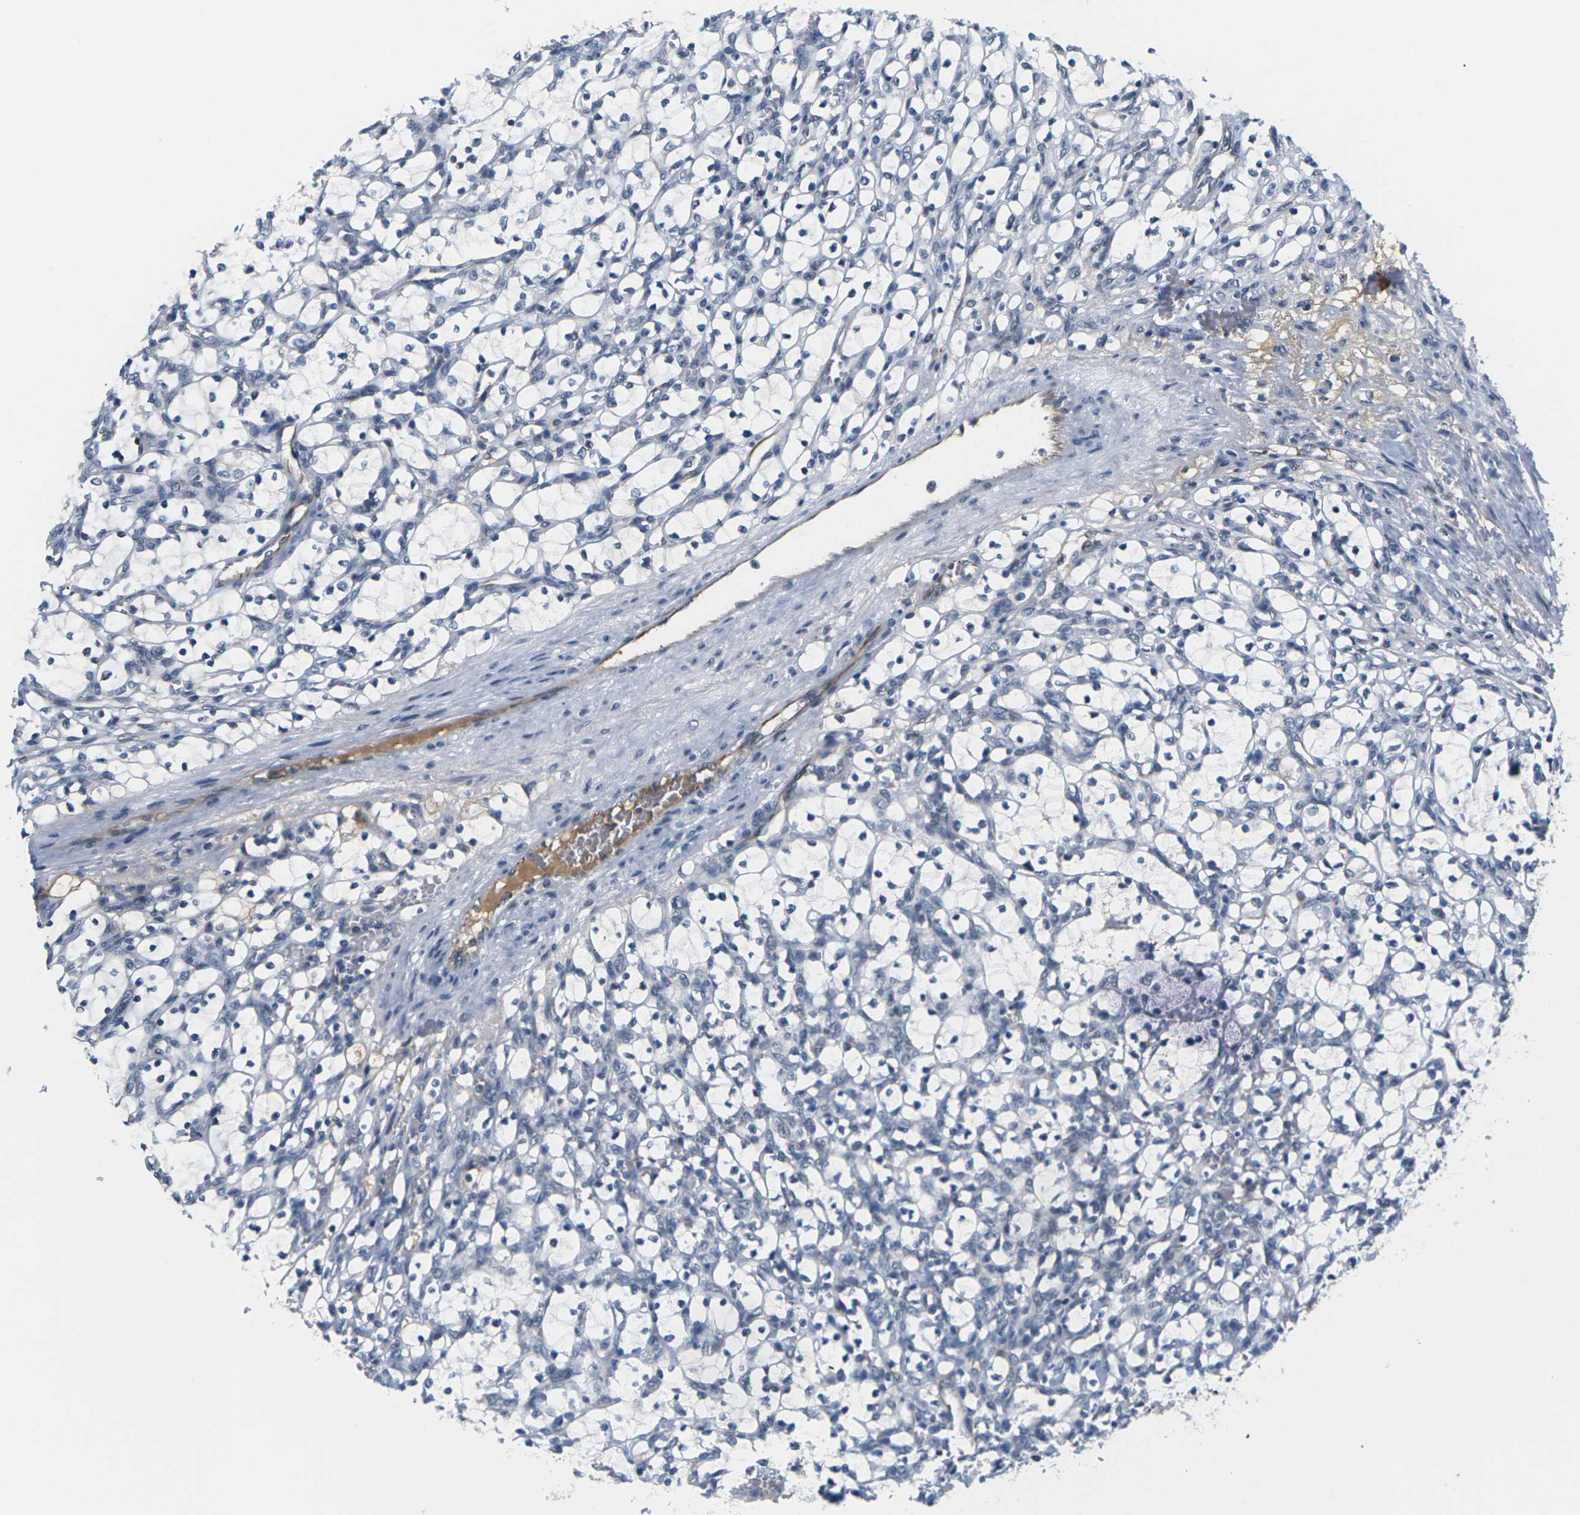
{"staining": {"intensity": "negative", "quantity": "none", "location": "none"}, "tissue": "renal cancer", "cell_type": "Tumor cells", "image_type": "cancer", "snomed": [{"axis": "morphology", "description": "Adenocarcinoma, NOS"}, {"axis": "topography", "description": "Kidney"}], "caption": "Immunohistochemistry (IHC) photomicrograph of neoplastic tissue: human renal cancer (adenocarcinoma) stained with DAB (3,3'-diaminobenzidine) shows no significant protein expression in tumor cells.", "gene": "PKP2", "patient": {"sex": "female", "age": 69}}